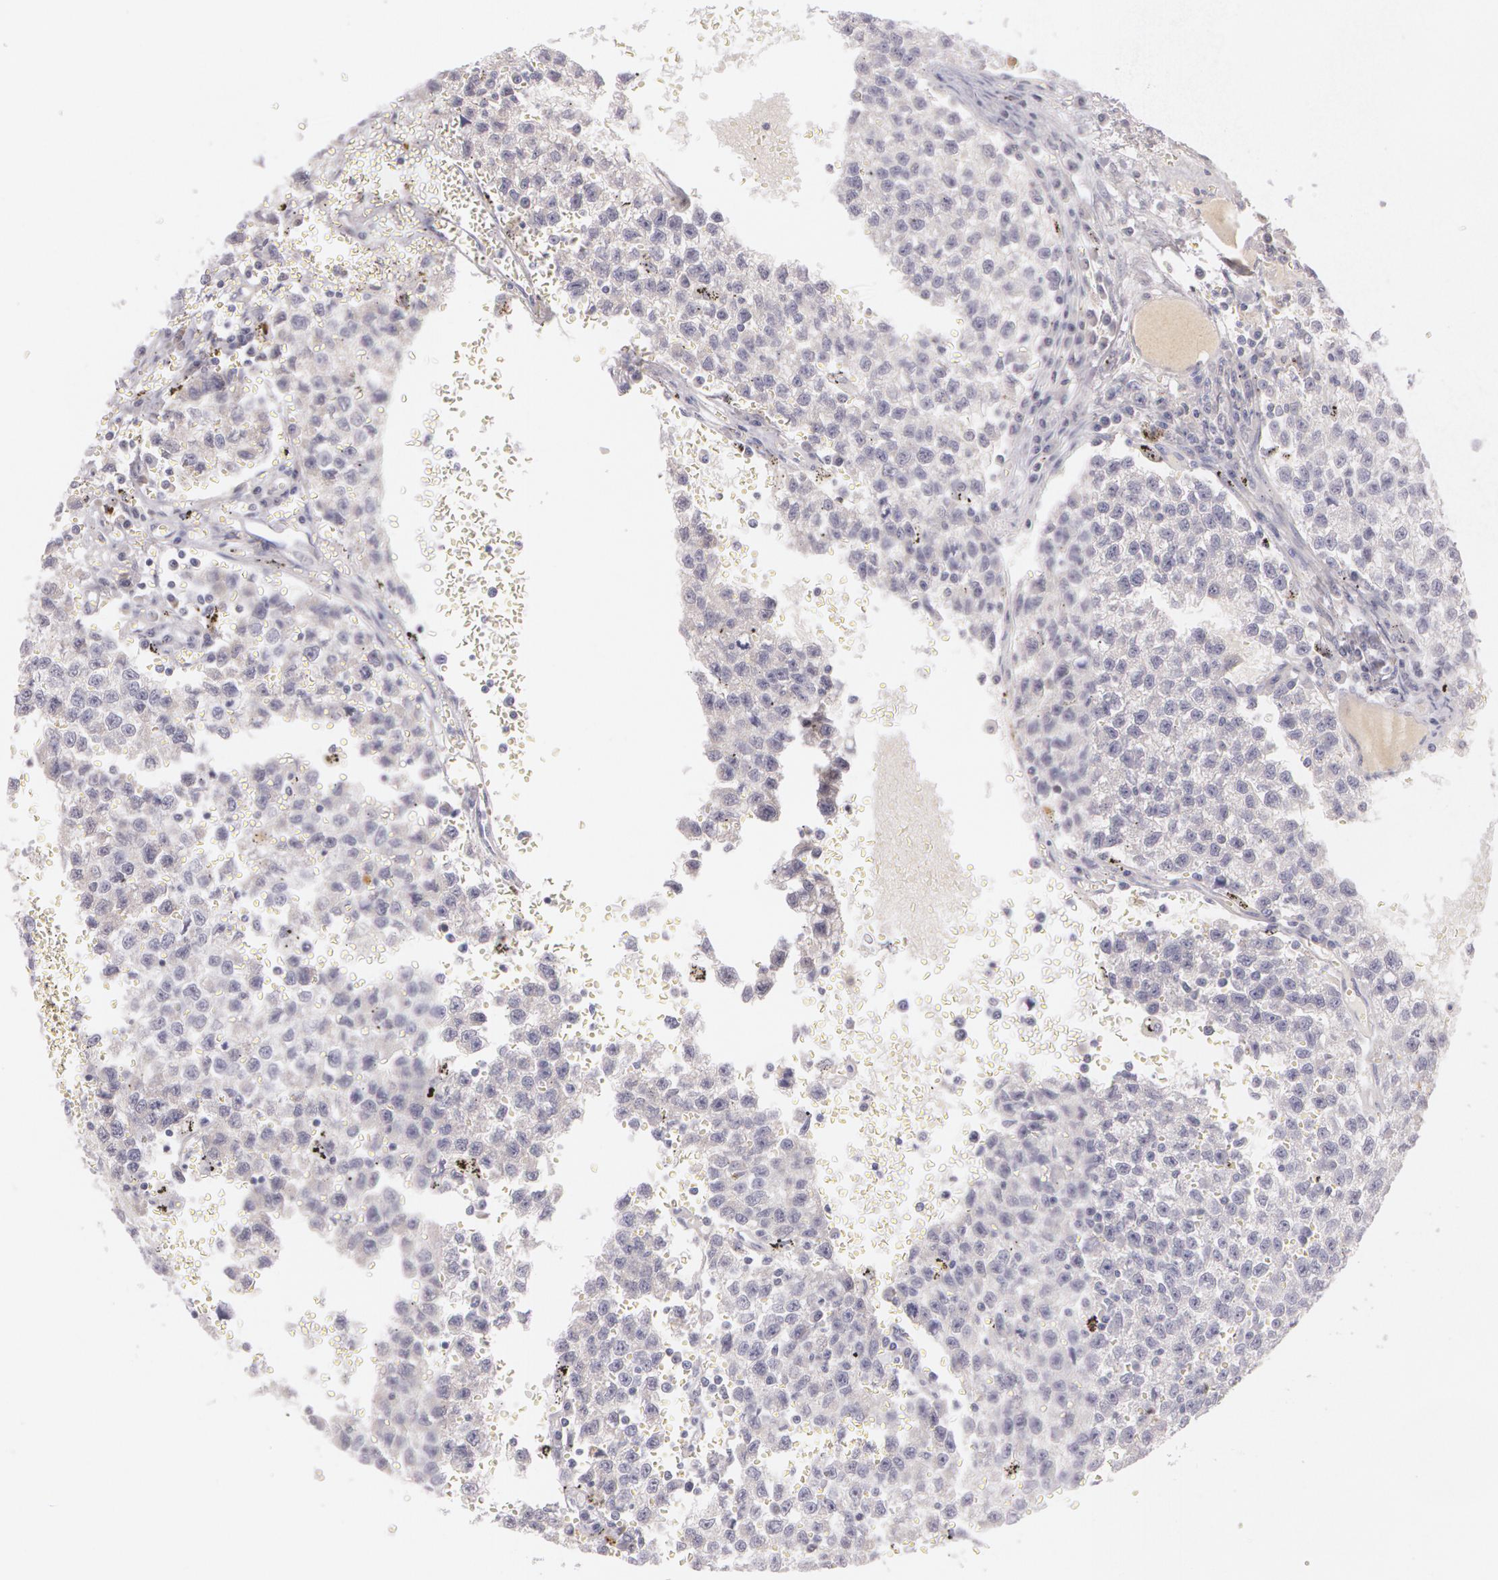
{"staining": {"intensity": "negative", "quantity": "none", "location": "none"}, "tissue": "testis cancer", "cell_type": "Tumor cells", "image_type": "cancer", "snomed": [{"axis": "morphology", "description": "Seminoma, NOS"}, {"axis": "topography", "description": "Testis"}], "caption": "DAB (3,3'-diaminobenzidine) immunohistochemical staining of seminoma (testis) shows no significant expression in tumor cells. (DAB immunohistochemistry (IHC), high magnification).", "gene": "LBP", "patient": {"sex": "male", "age": 35}}